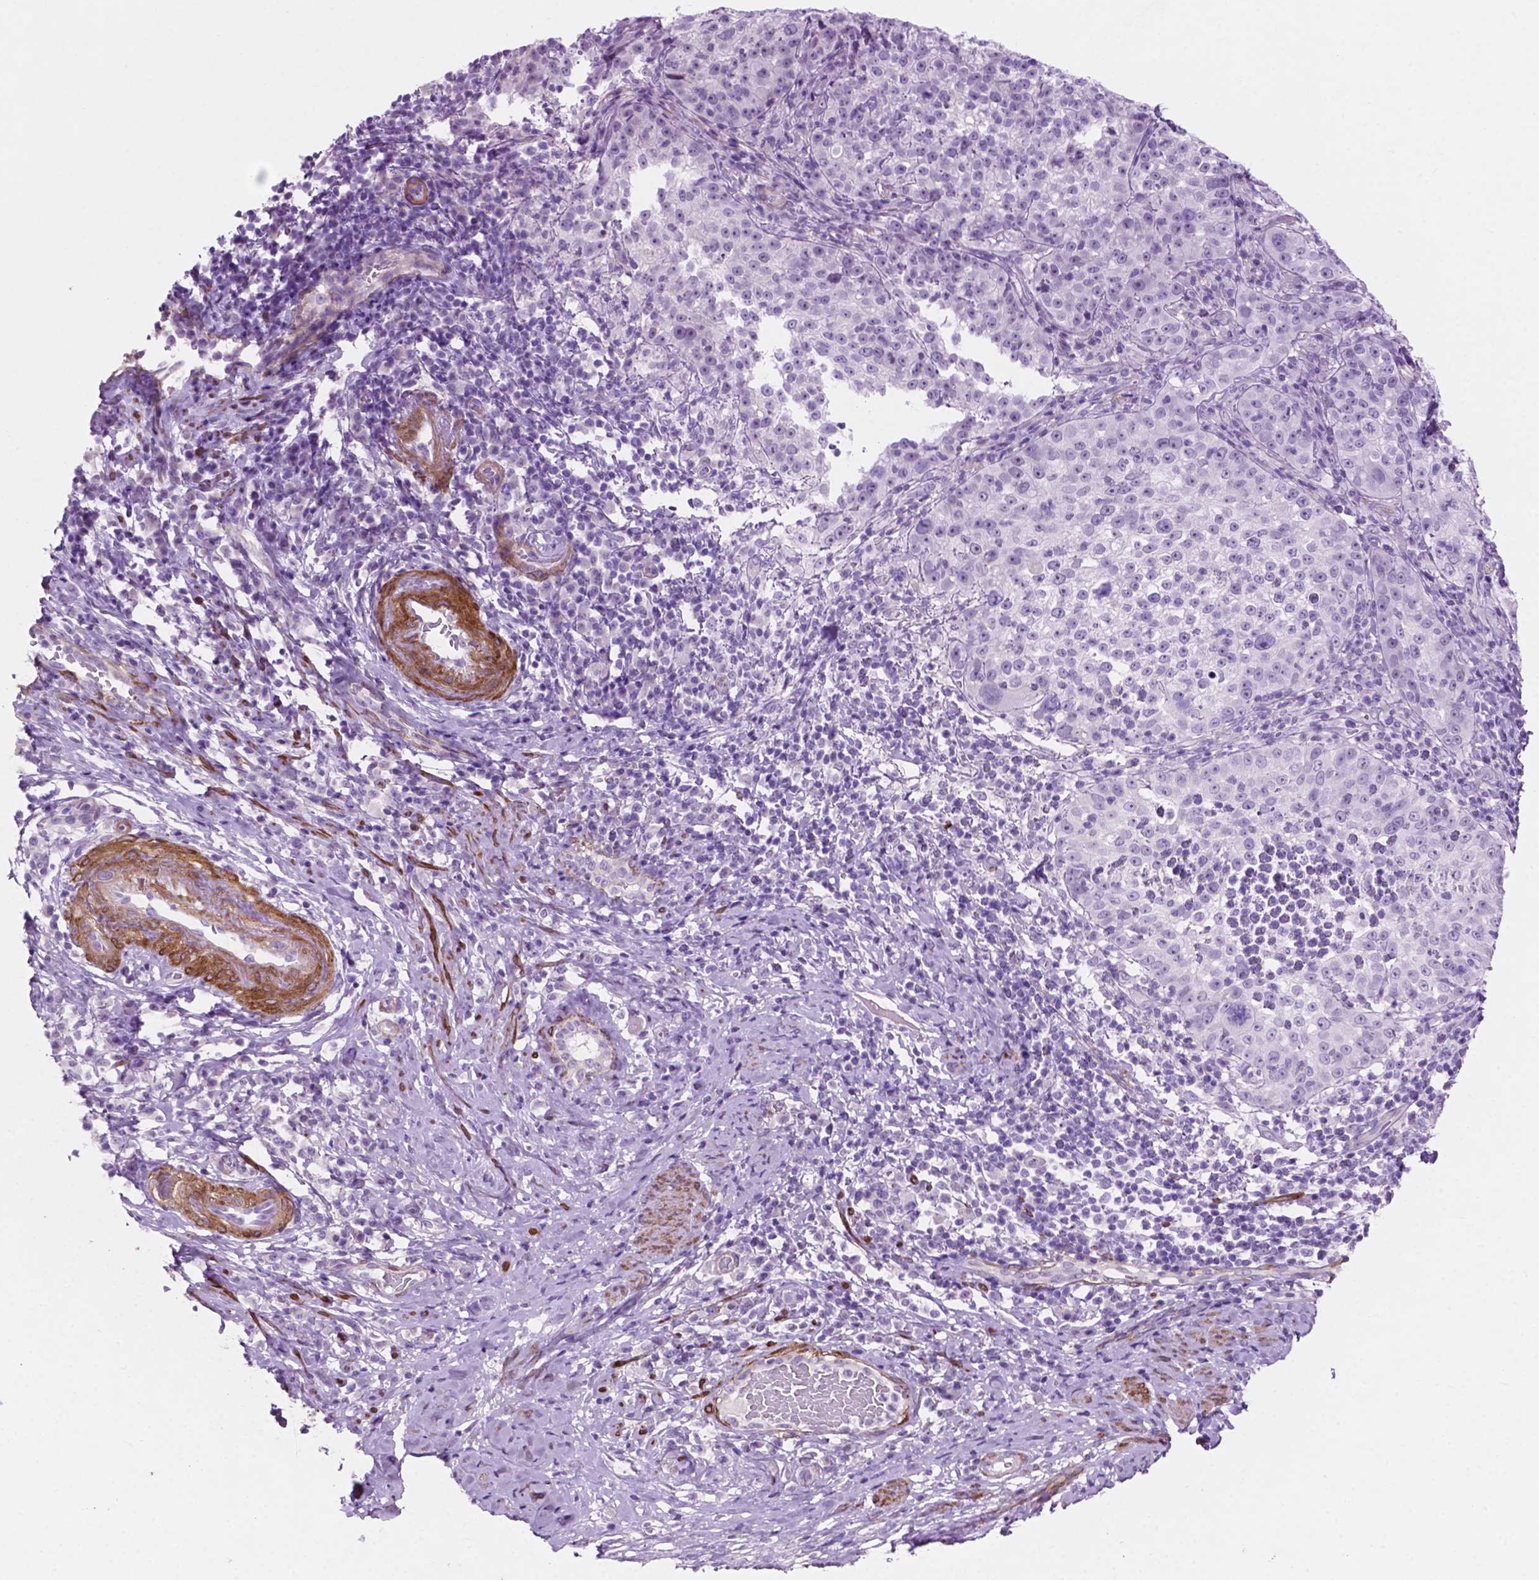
{"staining": {"intensity": "negative", "quantity": "none", "location": "none"}, "tissue": "cervical cancer", "cell_type": "Tumor cells", "image_type": "cancer", "snomed": [{"axis": "morphology", "description": "Squamous cell carcinoma, NOS"}, {"axis": "topography", "description": "Cervix"}], "caption": "Histopathology image shows no significant protein staining in tumor cells of cervical cancer. Nuclei are stained in blue.", "gene": "ASPG", "patient": {"sex": "female", "age": 75}}